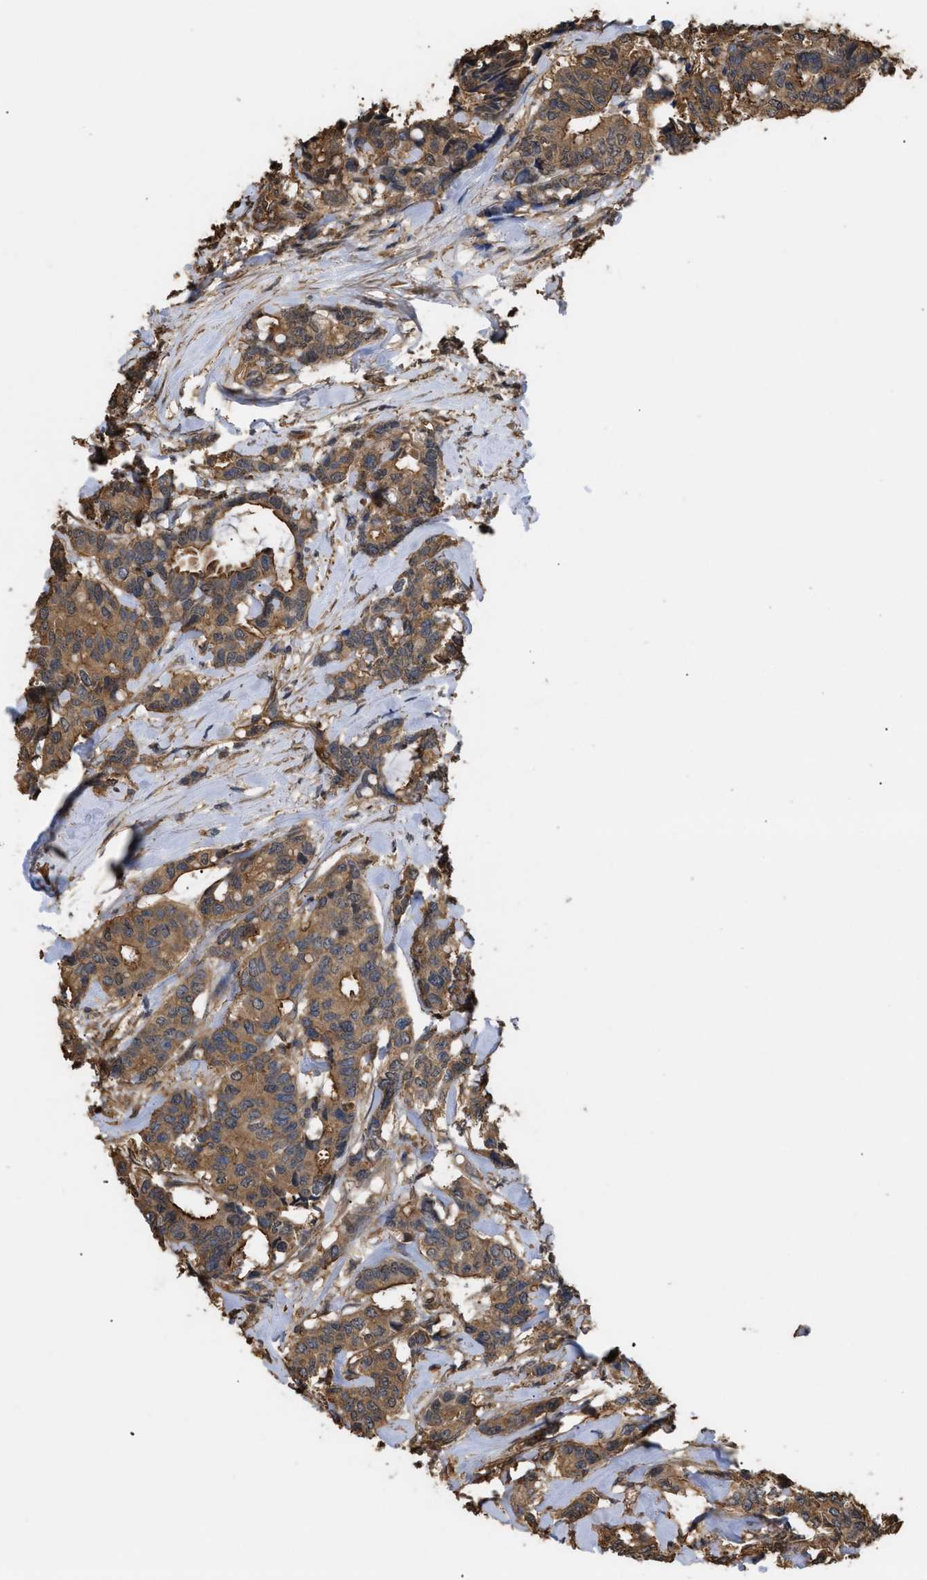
{"staining": {"intensity": "moderate", "quantity": ">75%", "location": "cytoplasmic/membranous"}, "tissue": "breast cancer", "cell_type": "Tumor cells", "image_type": "cancer", "snomed": [{"axis": "morphology", "description": "Duct carcinoma"}, {"axis": "topography", "description": "Breast"}], "caption": "Immunohistochemical staining of human breast cancer reveals medium levels of moderate cytoplasmic/membranous staining in approximately >75% of tumor cells.", "gene": "CALM1", "patient": {"sex": "female", "age": 87}}